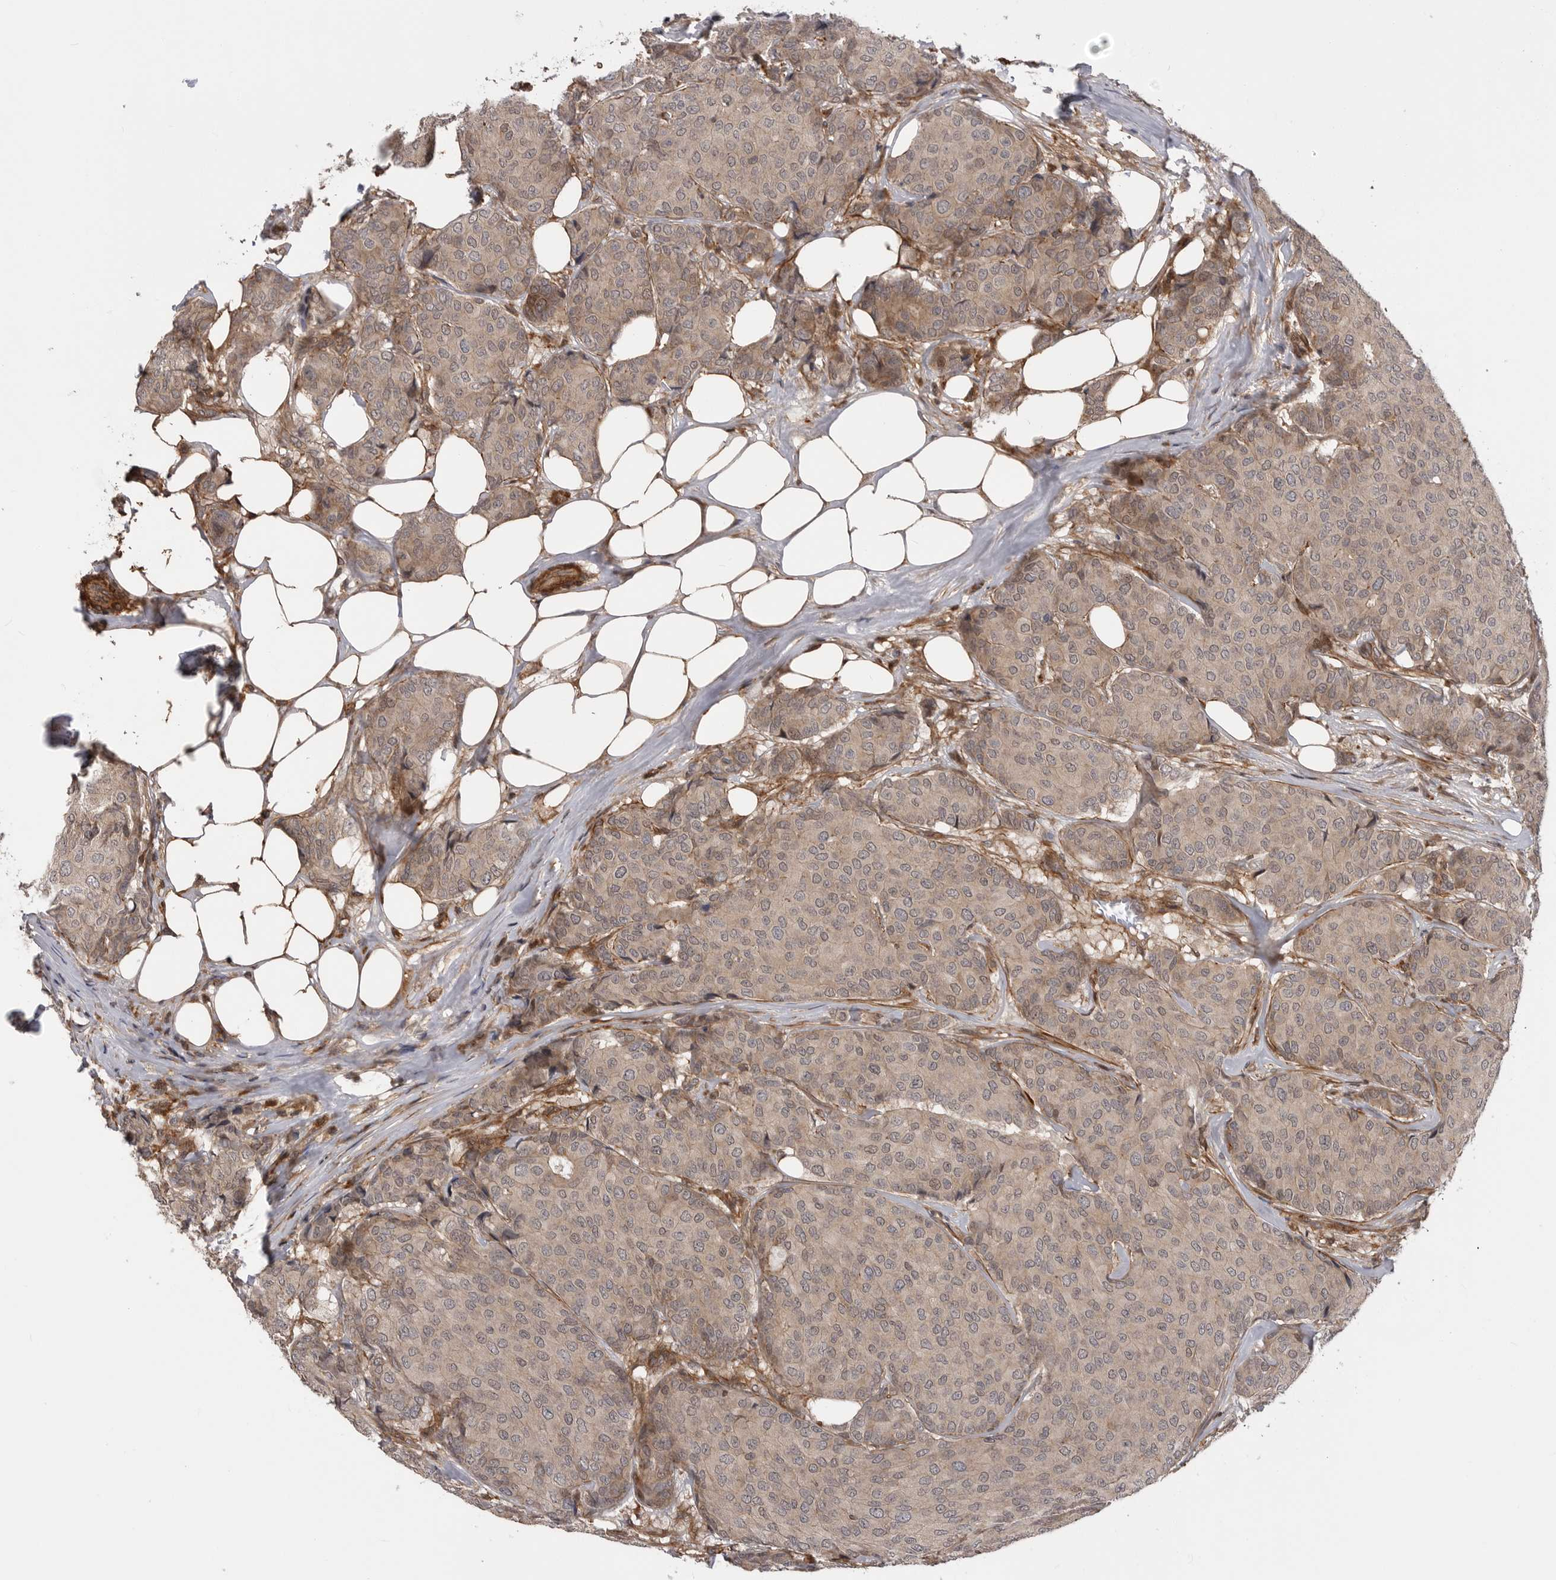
{"staining": {"intensity": "weak", "quantity": ">75%", "location": "cytoplasmic/membranous"}, "tissue": "breast cancer", "cell_type": "Tumor cells", "image_type": "cancer", "snomed": [{"axis": "morphology", "description": "Duct carcinoma"}, {"axis": "topography", "description": "Breast"}], "caption": "Immunohistochemistry (IHC) (DAB (3,3'-diaminobenzidine)) staining of human breast intraductal carcinoma demonstrates weak cytoplasmic/membranous protein expression in about >75% of tumor cells. (Stains: DAB (3,3'-diaminobenzidine) in brown, nuclei in blue, Microscopy: brightfield microscopy at high magnification).", "gene": "TRIM56", "patient": {"sex": "female", "age": 75}}